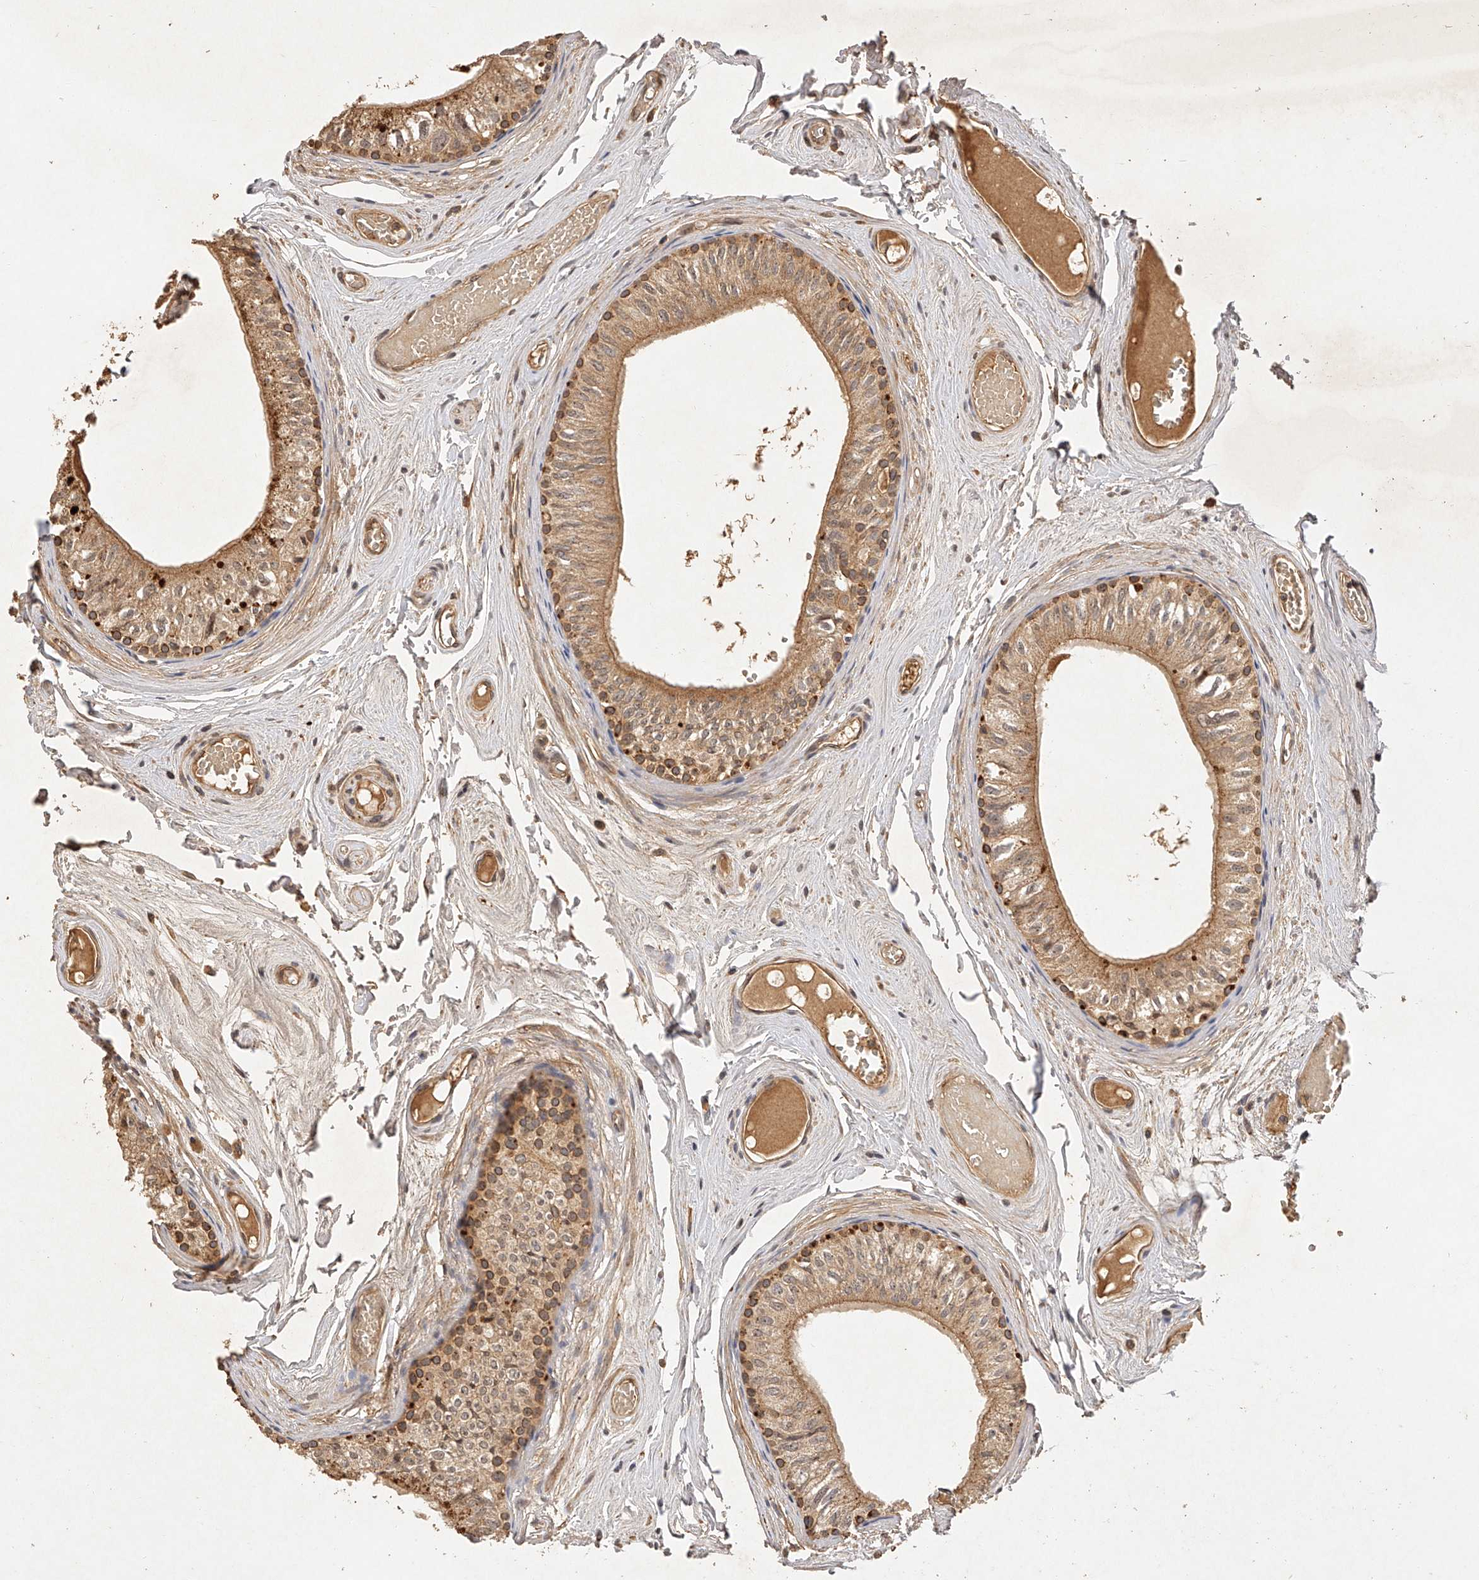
{"staining": {"intensity": "moderate", "quantity": ">75%", "location": "cytoplasmic/membranous"}, "tissue": "epididymis", "cell_type": "Glandular cells", "image_type": "normal", "snomed": [{"axis": "morphology", "description": "Normal tissue, NOS"}, {"axis": "topography", "description": "Epididymis"}], "caption": "An IHC photomicrograph of unremarkable tissue is shown. Protein staining in brown shows moderate cytoplasmic/membranous positivity in epididymis within glandular cells.", "gene": "NSMAF", "patient": {"sex": "male", "age": 79}}